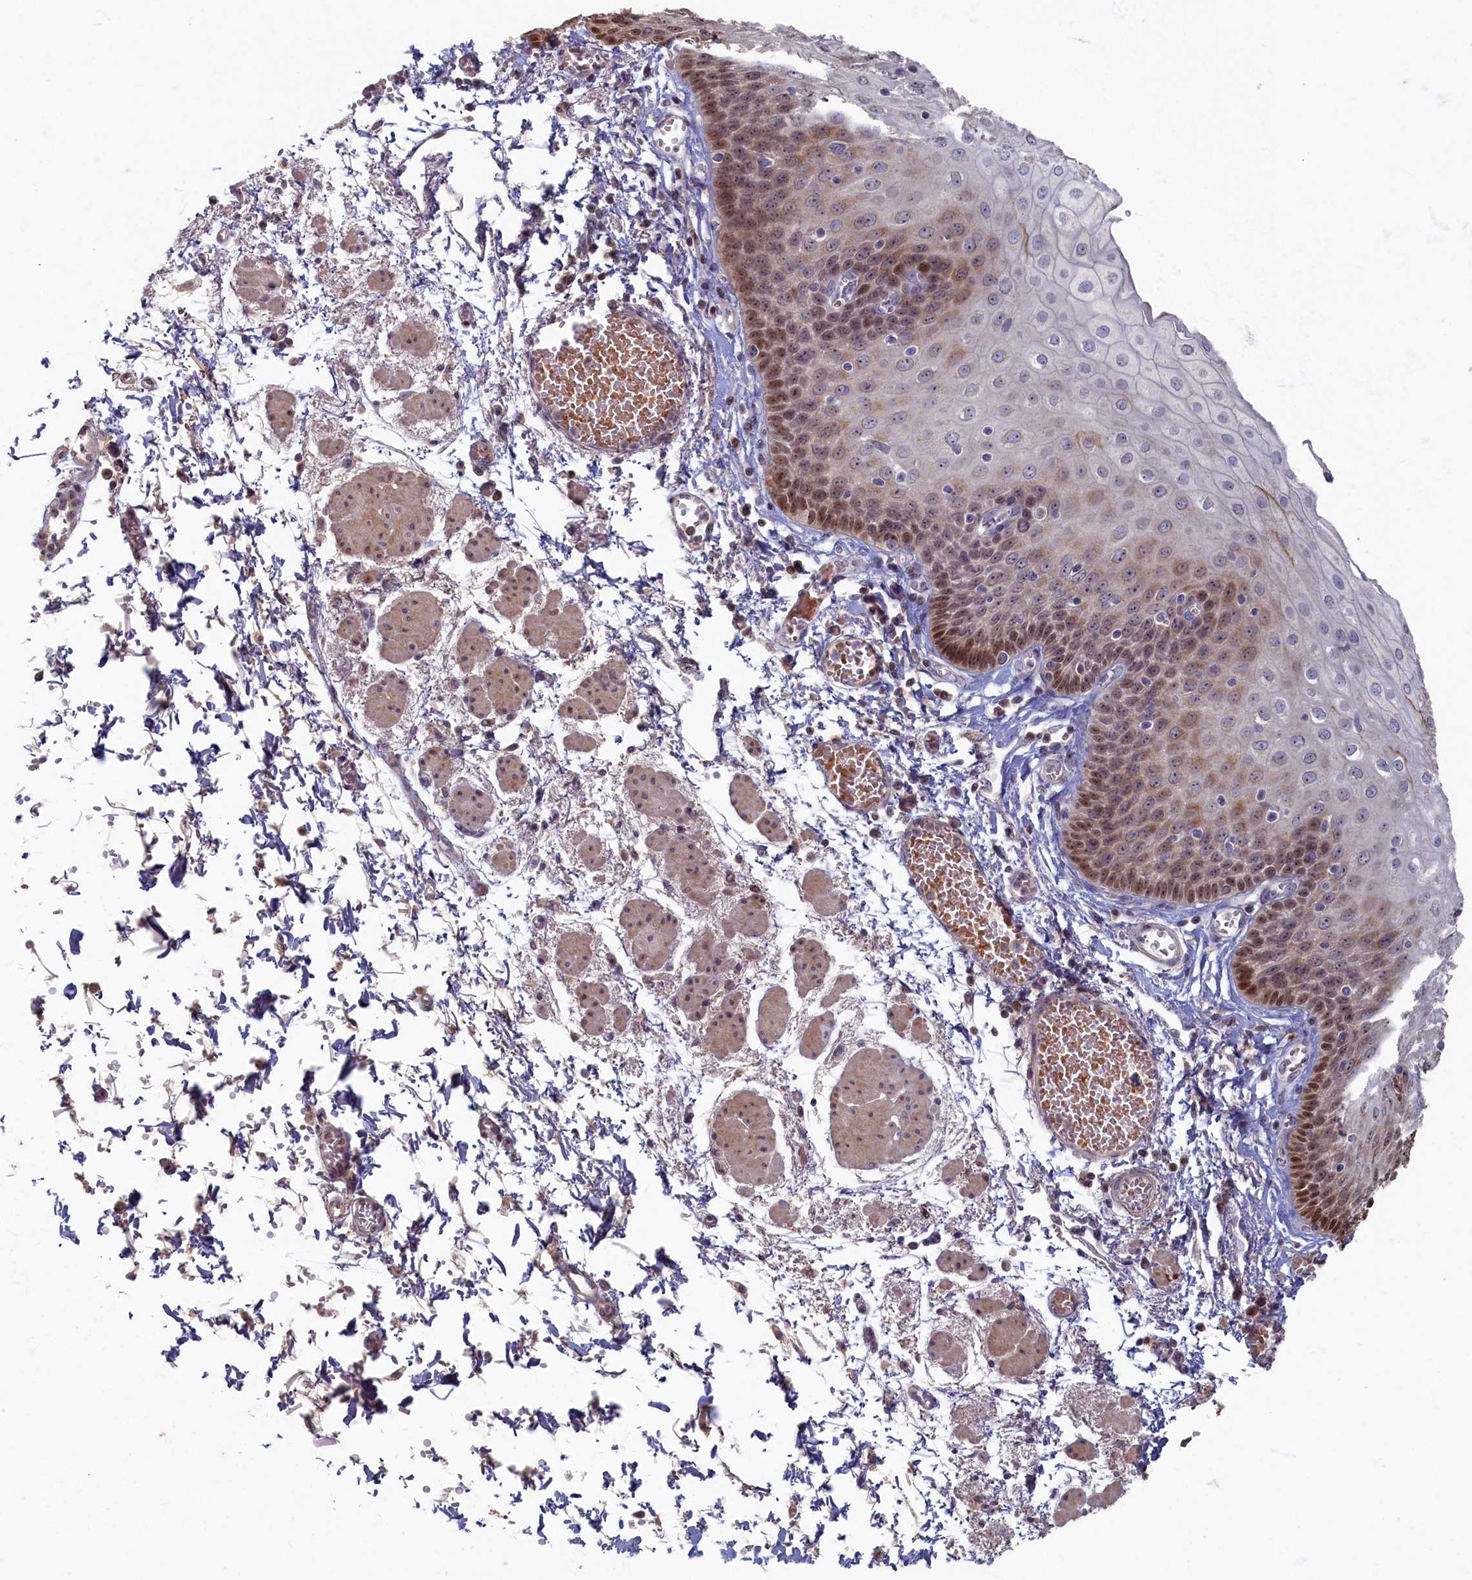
{"staining": {"intensity": "moderate", "quantity": "25%-75%", "location": "nuclear"}, "tissue": "esophagus", "cell_type": "Squamous epithelial cells", "image_type": "normal", "snomed": [{"axis": "morphology", "description": "Normal tissue, NOS"}, {"axis": "topography", "description": "Esophagus"}], "caption": "Immunohistochemistry (IHC) of unremarkable esophagus displays medium levels of moderate nuclear positivity in about 25%-75% of squamous epithelial cells.", "gene": "HUNK", "patient": {"sex": "male", "age": 81}}